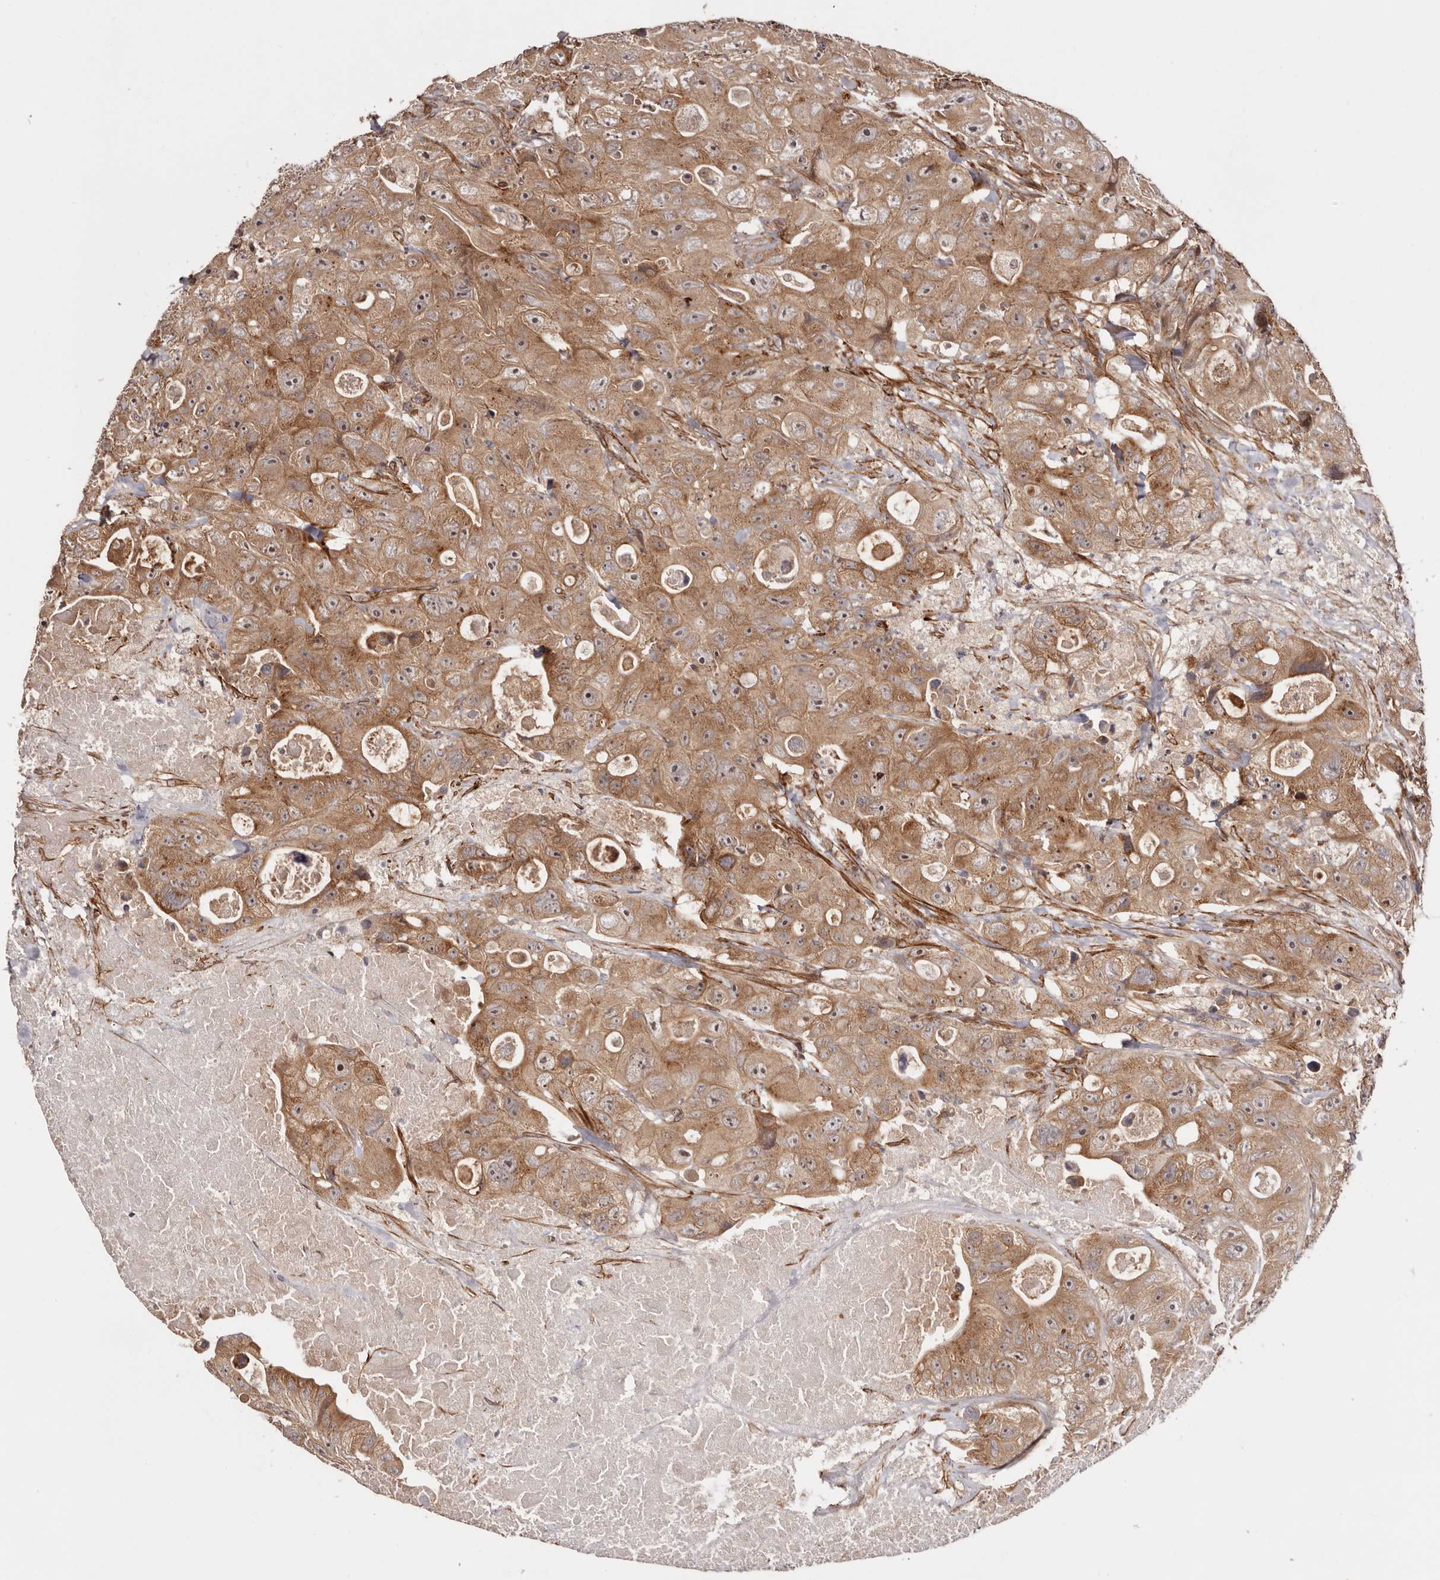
{"staining": {"intensity": "moderate", "quantity": ">75%", "location": "cytoplasmic/membranous"}, "tissue": "colorectal cancer", "cell_type": "Tumor cells", "image_type": "cancer", "snomed": [{"axis": "morphology", "description": "Adenocarcinoma, NOS"}, {"axis": "topography", "description": "Colon"}], "caption": "The immunohistochemical stain labels moderate cytoplasmic/membranous staining in tumor cells of colorectal cancer (adenocarcinoma) tissue.", "gene": "MICAL2", "patient": {"sex": "female", "age": 46}}